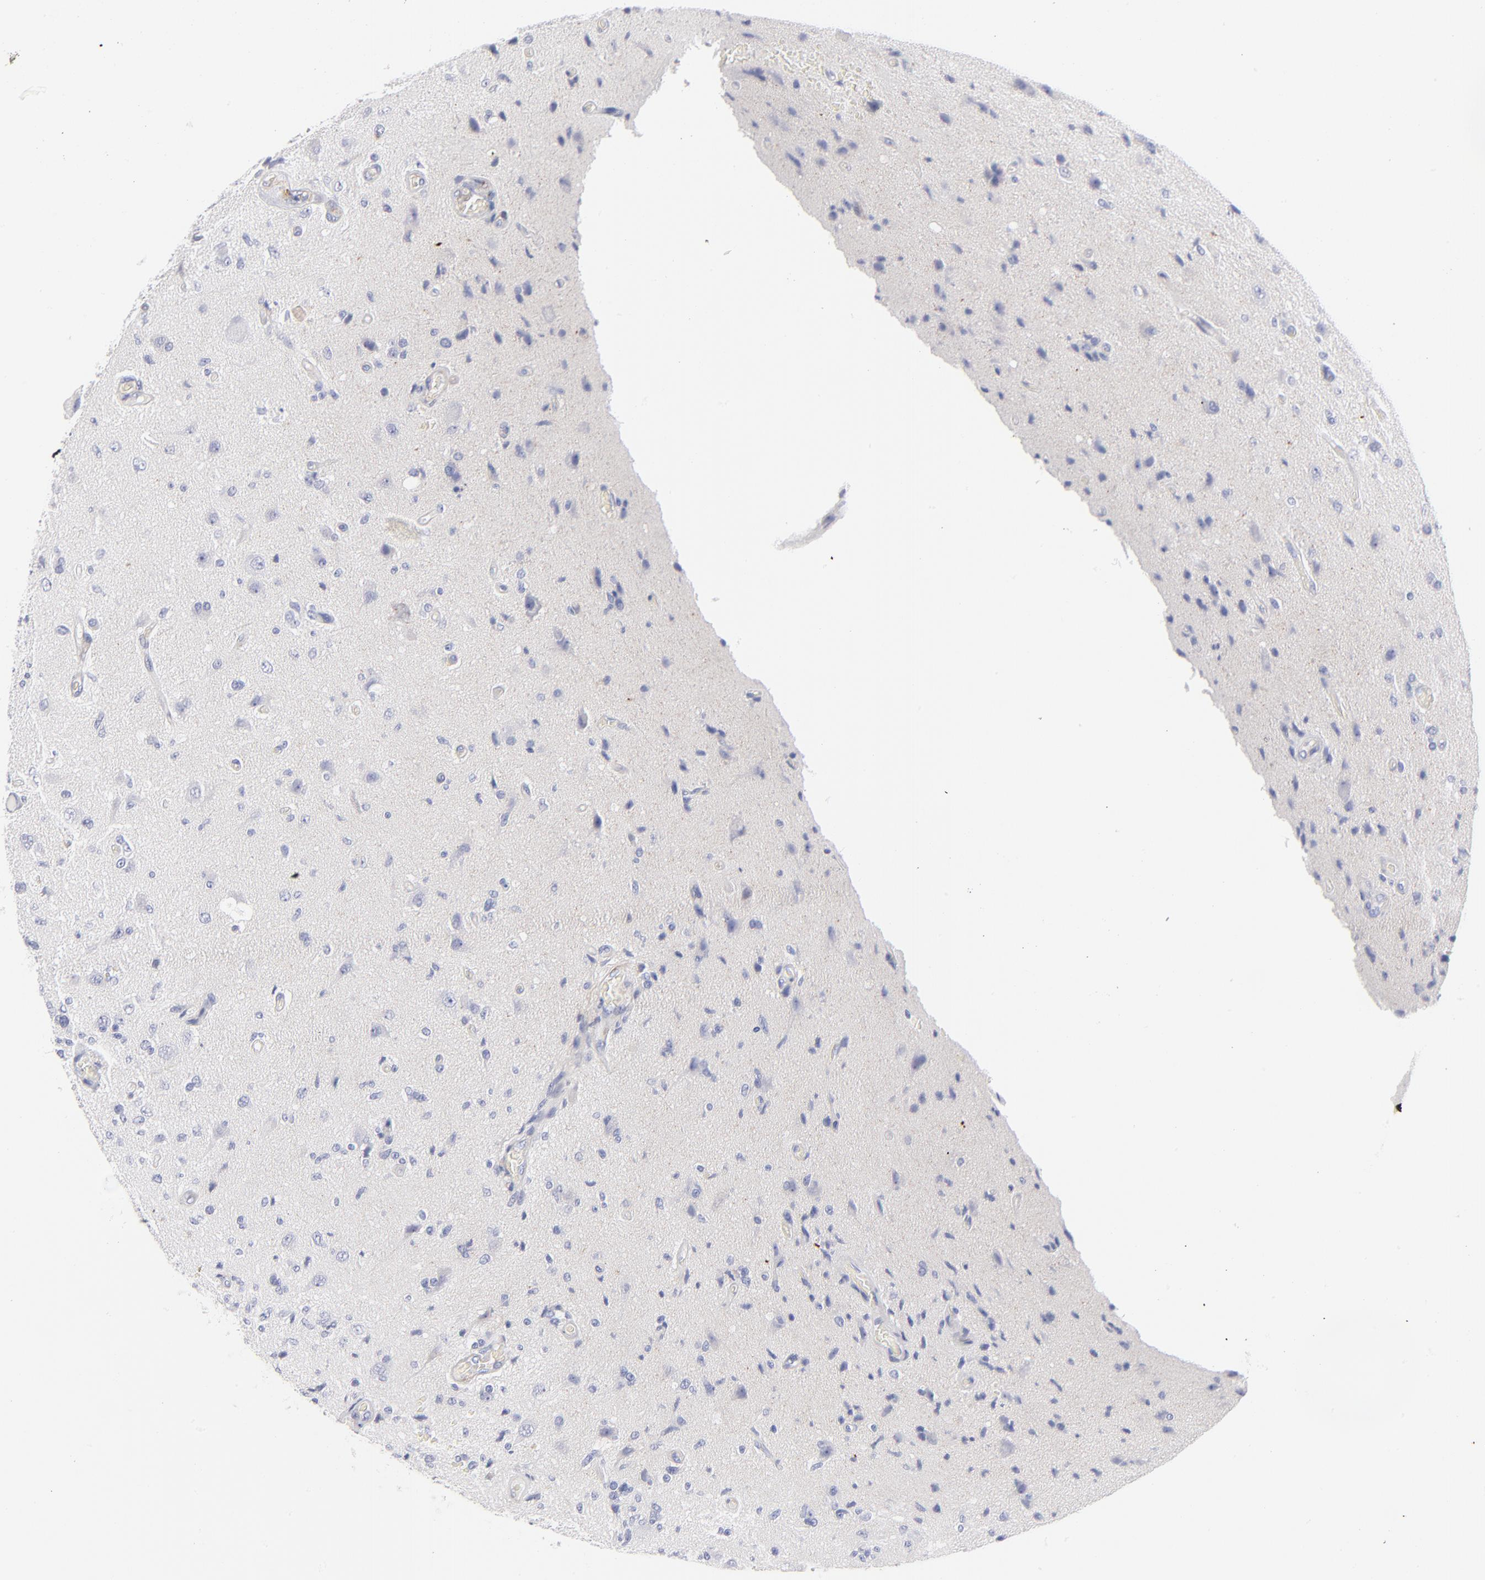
{"staining": {"intensity": "negative", "quantity": "none", "location": "none"}, "tissue": "glioma", "cell_type": "Tumor cells", "image_type": "cancer", "snomed": [{"axis": "morphology", "description": "Normal tissue, NOS"}, {"axis": "morphology", "description": "Glioma, malignant, High grade"}, {"axis": "topography", "description": "Cerebral cortex"}], "caption": "Protein analysis of malignant glioma (high-grade) exhibits no significant expression in tumor cells.", "gene": "ACTA2", "patient": {"sex": "male", "age": 77}}